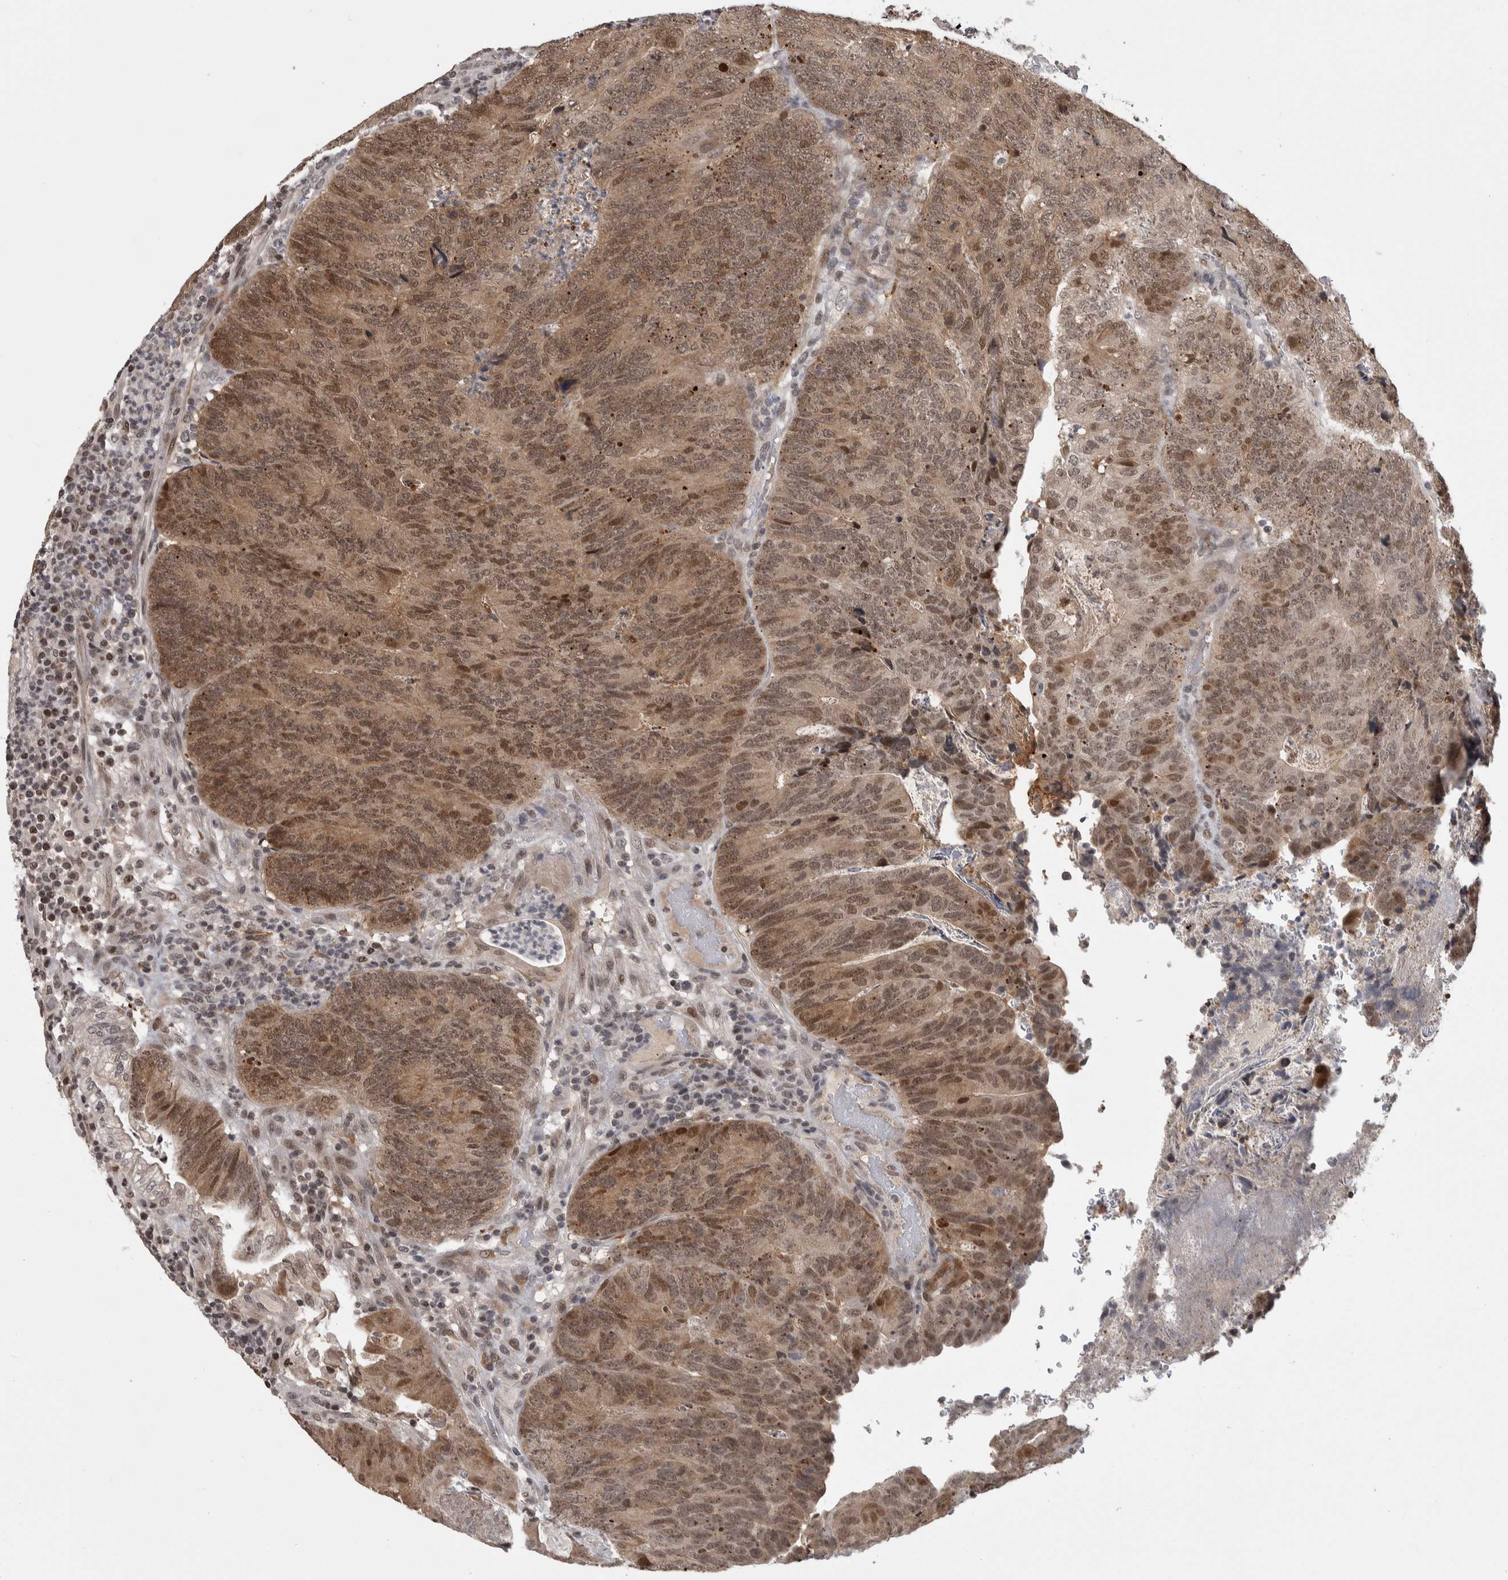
{"staining": {"intensity": "moderate", "quantity": ">75%", "location": "cytoplasmic/membranous,nuclear"}, "tissue": "colorectal cancer", "cell_type": "Tumor cells", "image_type": "cancer", "snomed": [{"axis": "morphology", "description": "Adenocarcinoma, NOS"}, {"axis": "topography", "description": "Colon"}], "caption": "Adenocarcinoma (colorectal) stained with IHC displays moderate cytoplasmic/membranous and nuclear positivity in approximately >75% of tumor cells.", "gene": "ZSCAN21", "patient": {"sex": "female", "age": 67}}